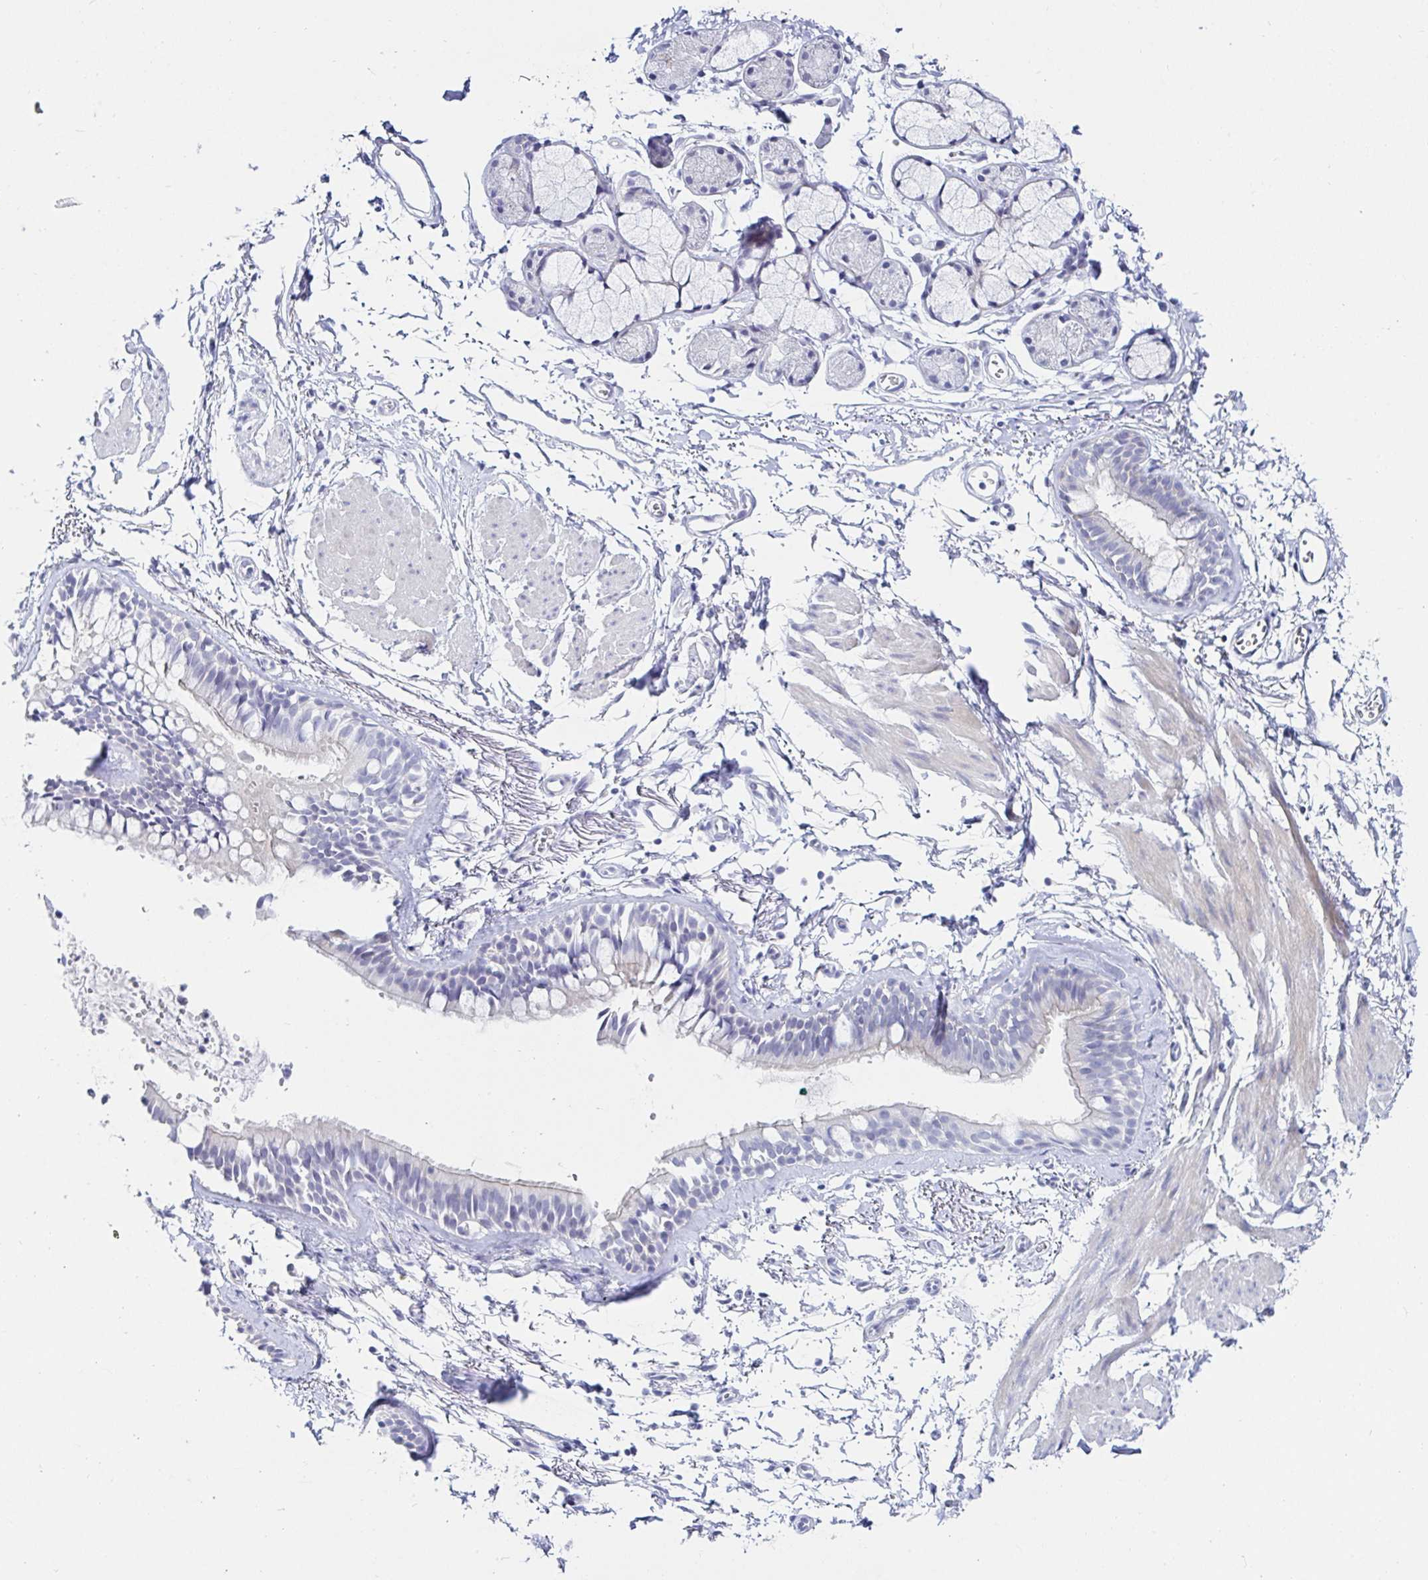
{"staining": {"intensity": "negative", "quantity": "none", "location": "none"}, "tissue": "bronchus", "cell_type": "Respiratory epithelial cells", "image_type": "normal", "snomed": [{"axis": "morphology", "description": "Normal tissue, NOS"}, {"axis": "topography", "description": "Cartilage tissue"}, {"axis": "topography", "description": "Bronchus"}, {"axis": "topography", "description": "Peripheral nerve tissue"}], "caption": "Immunohistochemistry histopathology image of benign bronchus: bronchus stained with DAB (3,3'-diaminobenzidine) displays no significant protein expression in respiratory epithelial cells. (Stains: DAB (3,3'-diaminobenzidine) IHC with hematoxylin counter stain, Microscopy: brightfield microscopy at high magnification).", "gene": "OR10K1", "patient": {"sex": "female", "age": 59}}